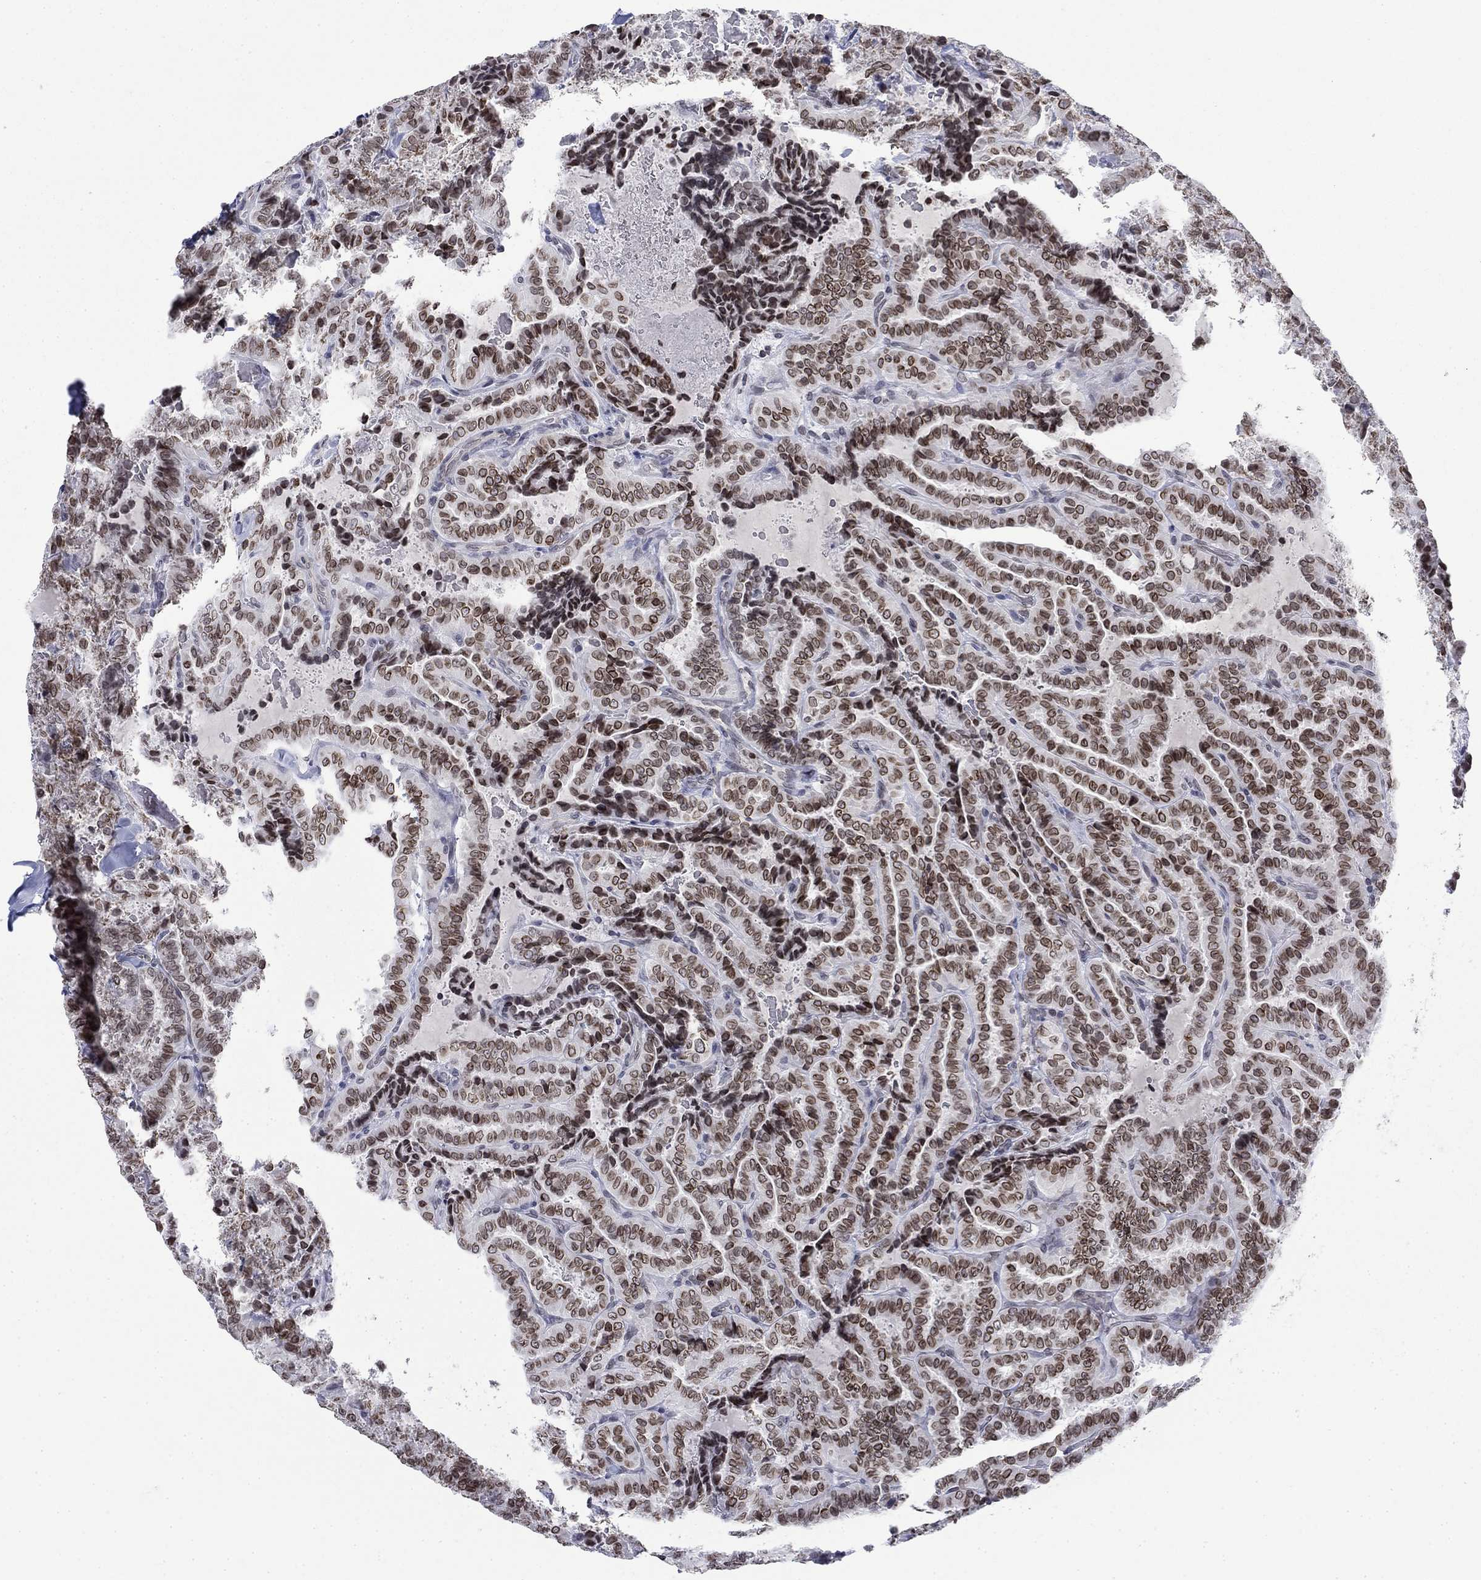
{"staining": {"intensity": "strong", "quantity": "25%-75%", "location": "cytoplasmic/membranous,nuclear"}, "tissue": "thyroid cancer", "cell_type": "Tumor cells", "image_type": "cancer", "snomed": [{"axis": "morphology", "description": "Papillary adenocarcinoma, NOS"}, {"axis": "topography", "description": "Thyroid gland"}], "caption": "Papillary adenocarcinoma (thyroid) tissue demonstrates strong cytoplasmic/membranous and nuclear positivity in about 25%-75% of tumor cells", "gene": "TOR1AIP1", "patient": {"sex": "female", "age": 39}}